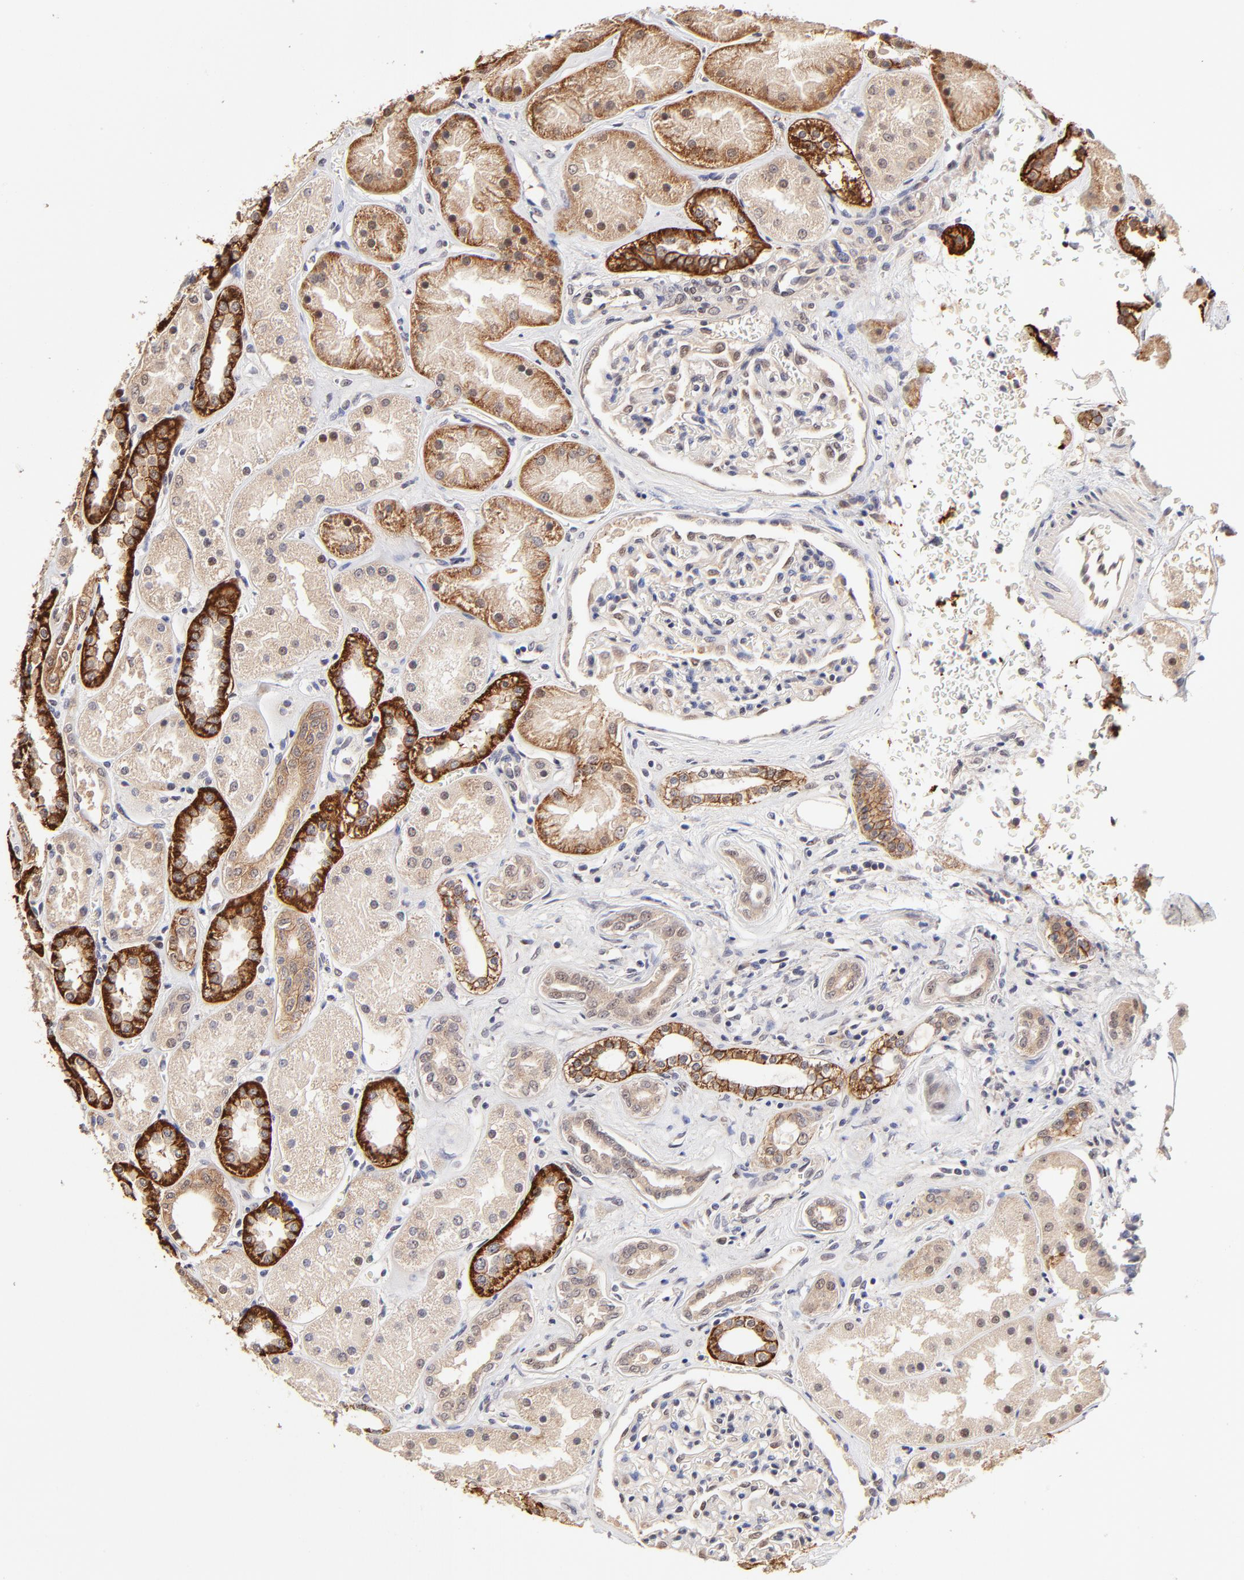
{"staining": {"intensity": "weak", "quantity": "25%-75%", "location": "cytoplasmic/membranous"}, "tissue": "kidney", "cell_type": "Cells in glomeruli", "image_type": "normal", "snomed": [{"axis": "morphology", "description": "Normal tissue, NOS"}, {"axis": "topography", "description": "Kidney"}], "caption": "A histopathology image of kidney stained for a protein demonstrates weak cytoplasmic/membranous brown staining in cells in glomeruli. The protein is shown in brown color, while the nuclei are stained blue.", "gene": "ZNF10", "patient": {"sex": "male", "age": 28}}